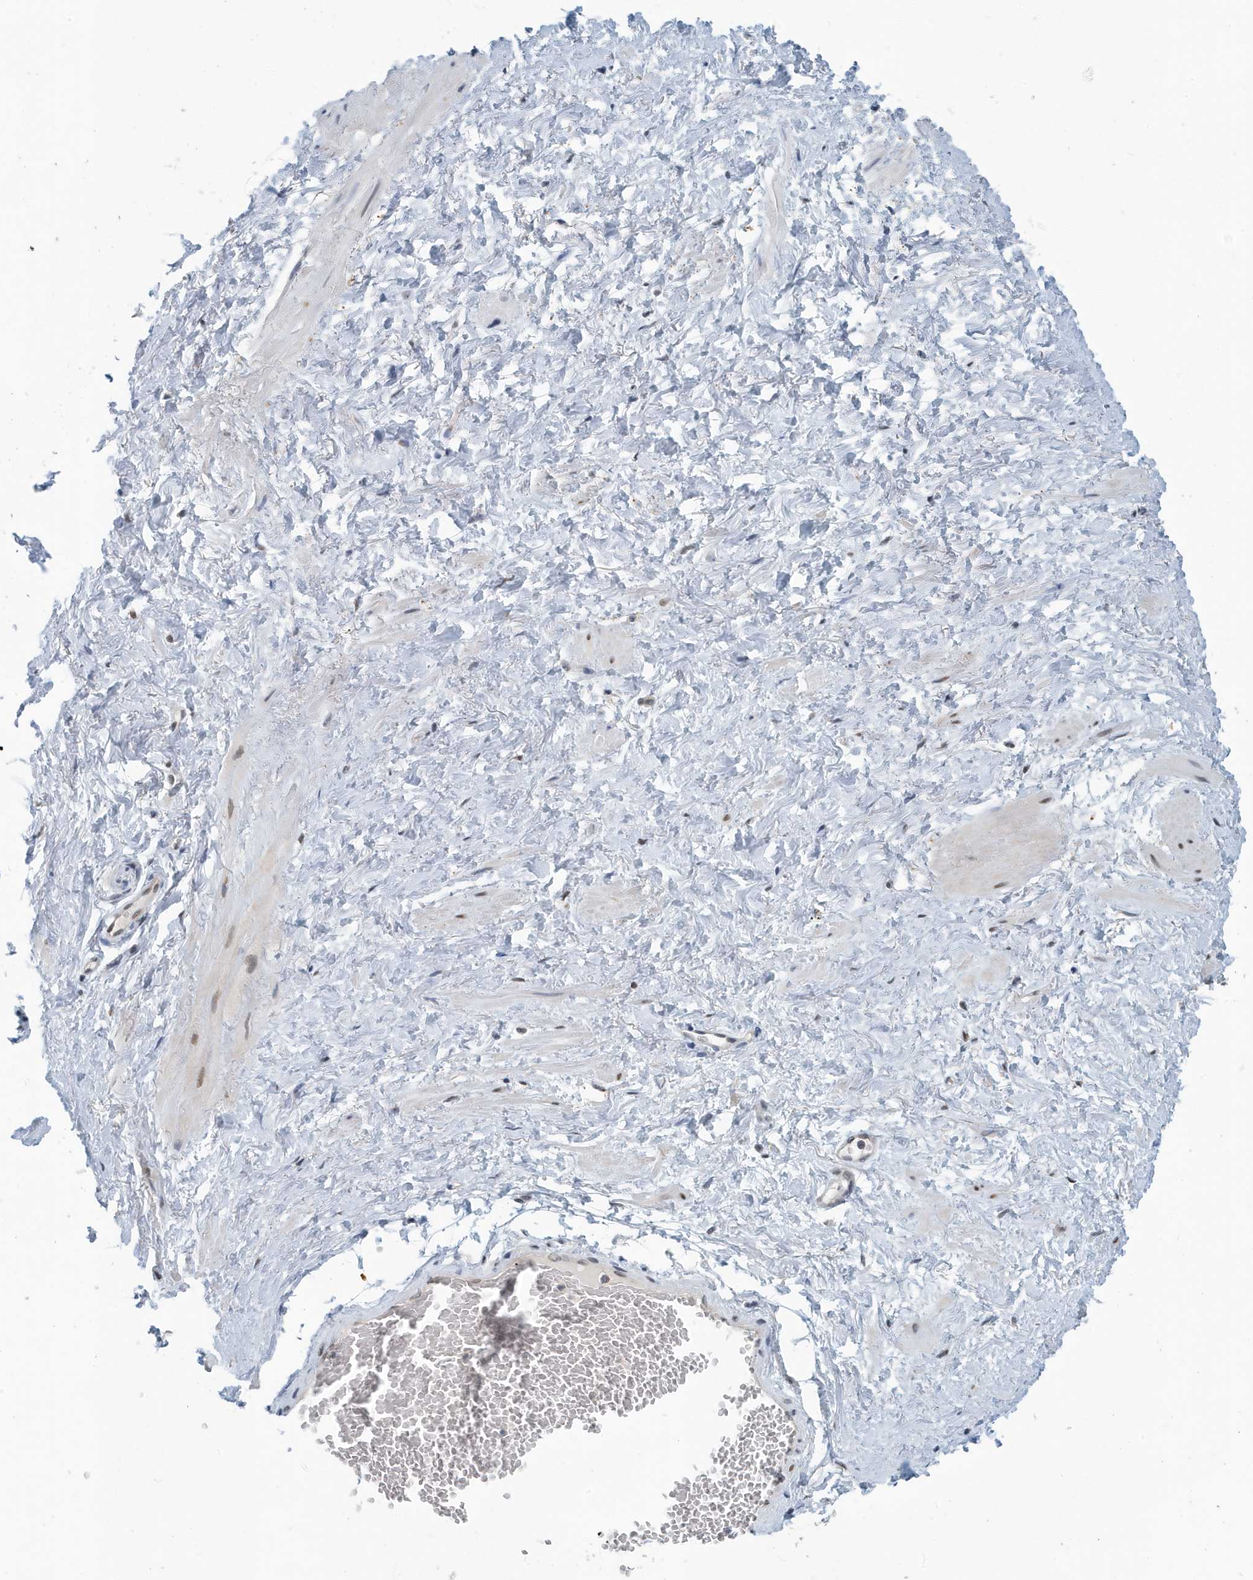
{"staining": {"intensity": "negative", "quantity": "none", "location": "none"}, "tissue": "adipose tissue", "cell_type": "Adipocytes", "image_type": "normal", "snomed": [{"axis": "morphology", "description": "Normal tissue, NOS"}, {"axis": "morphology", "description": "Adenocarcinoma, Low grade"}, {"axis": "topography", "description": "Prostate"}, {"axis": "topography", "description": "Peripheral nerve tissue"}], "caption": "High power microscopy image of an immunohistochemistry histopathology image of unremarkable adipose tissue, revealing no significant positivity in adipocytes. (DAB immunohistochemistry, high magnification).", "gene": "KIF15", "patient": {"sex": "male", "age": 63}}